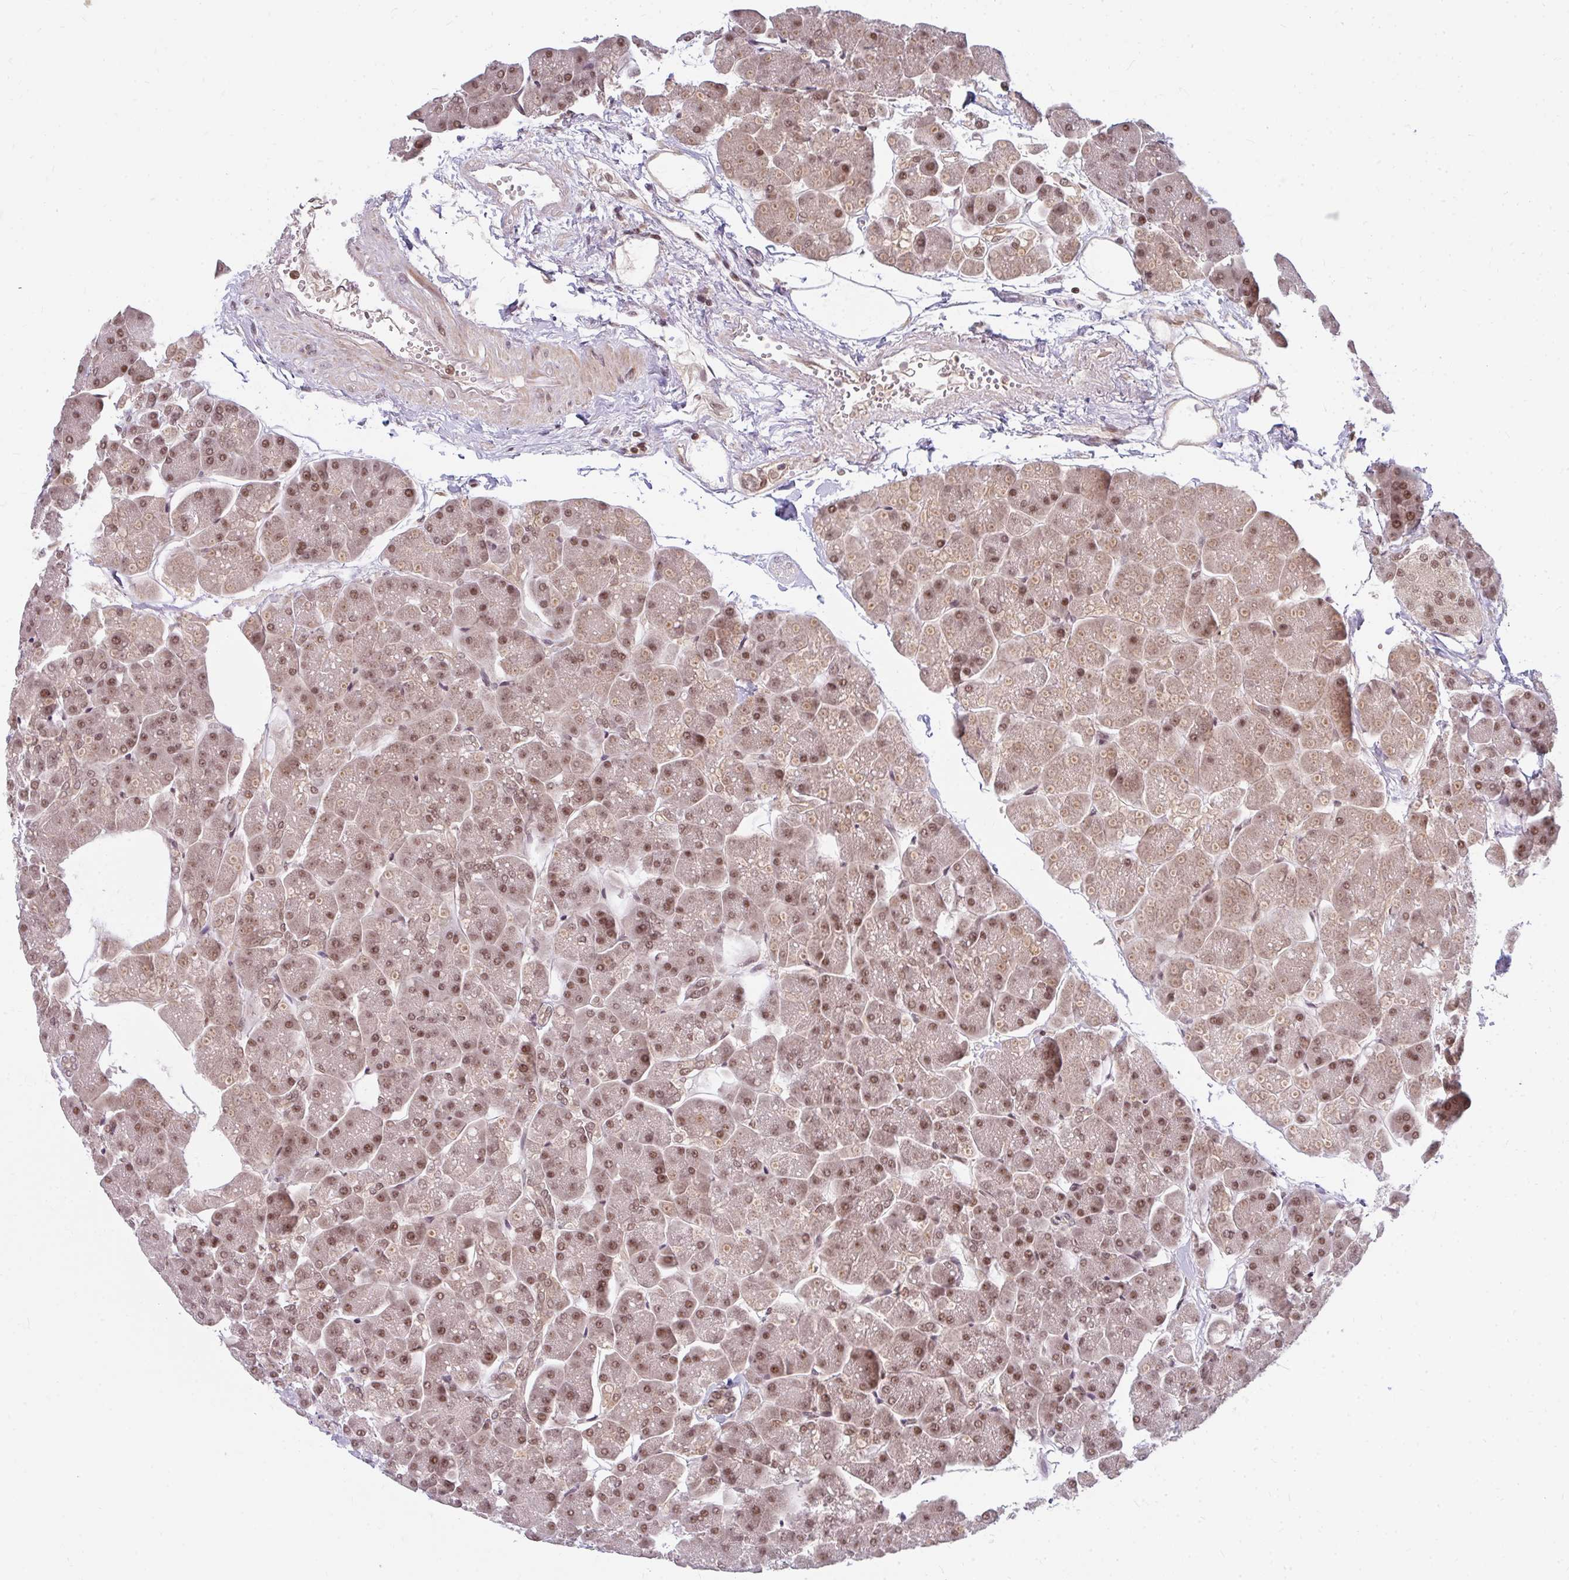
{"staining": {"intensity": "moderate", "quantity": ">75%", "location": "nuclear"}, "tissue": "pancreas", "cell_type": "Exocrine glandular cells", "image_type": "normal", "snomed": [{"axis": "morphology", "description": "Normal tissue, NOS"}, {"axis": "topography", "description": "Pancreas"}, {"axis": "topography", "description": "Peripheral nerve tissue"}], "caption": "Exocrine glandular cells exhibit medium levels of moderate nuclear expression in about >75% of cells in unremarkable pancreas.", "gene": "GTF3C6", "patient": {"sex": "male", "age": 54}}